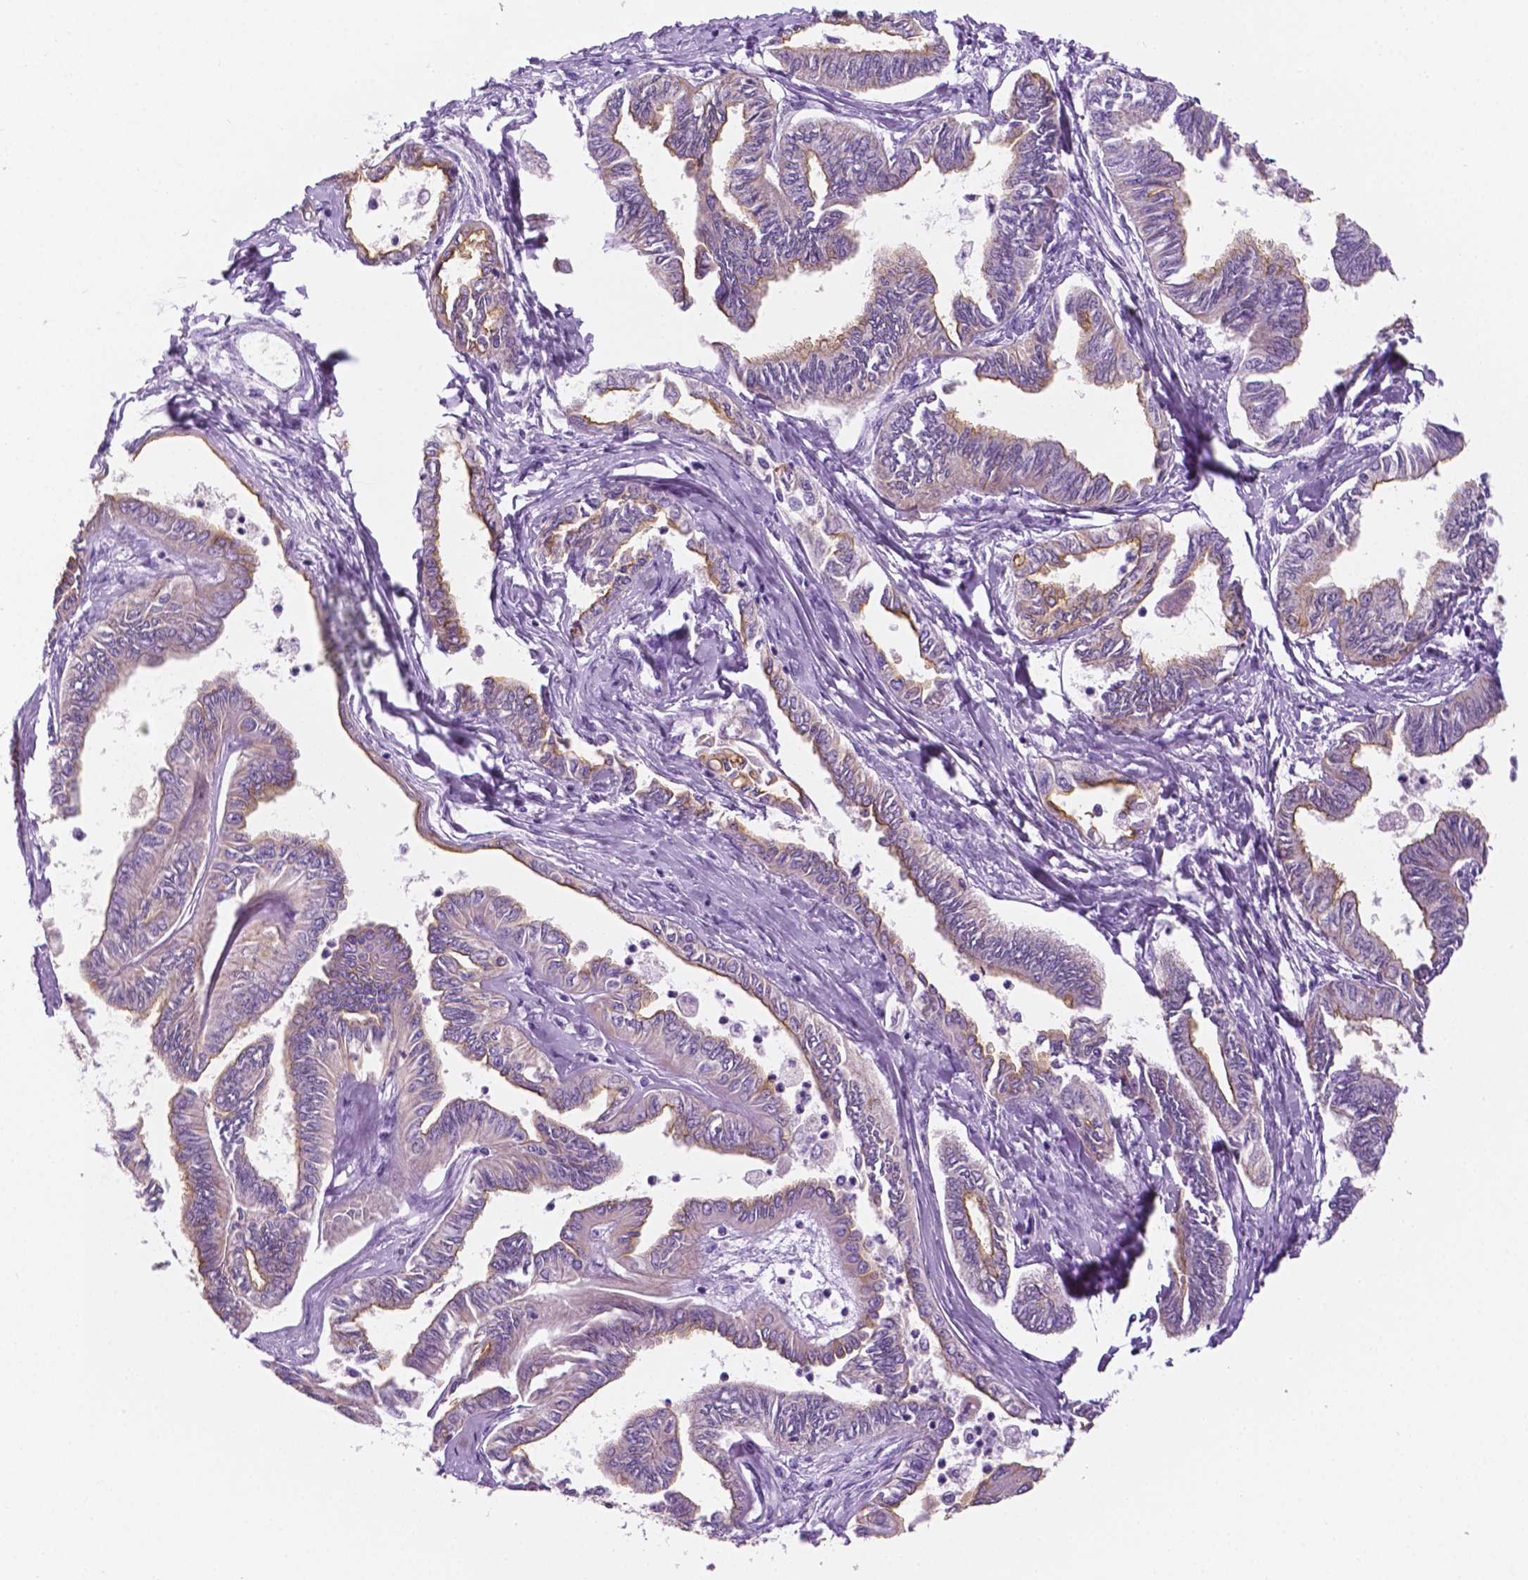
{"staining": {"intensity": "moderate", "quantity": "25%-75%", "location": "cytoplasmic/membranous"}, "tissue": "ovarian cancer", "cell_type": "Tumor cells", "image_type": "cancer", "snomed": [{"axis": "morphology", "description": "Carcinoma, endometroid"}, {"axis": "topography", "description": "Ovary"}], "caption": "This is a photomicrograph of immunohistochemistry staining of endometroid carcinoma (ovarian), which shows moderate expression in the cytoplasmic/membranous of tumor cells.", "gene": "PPL", "patient": {"sex": "female", "age": 70}}